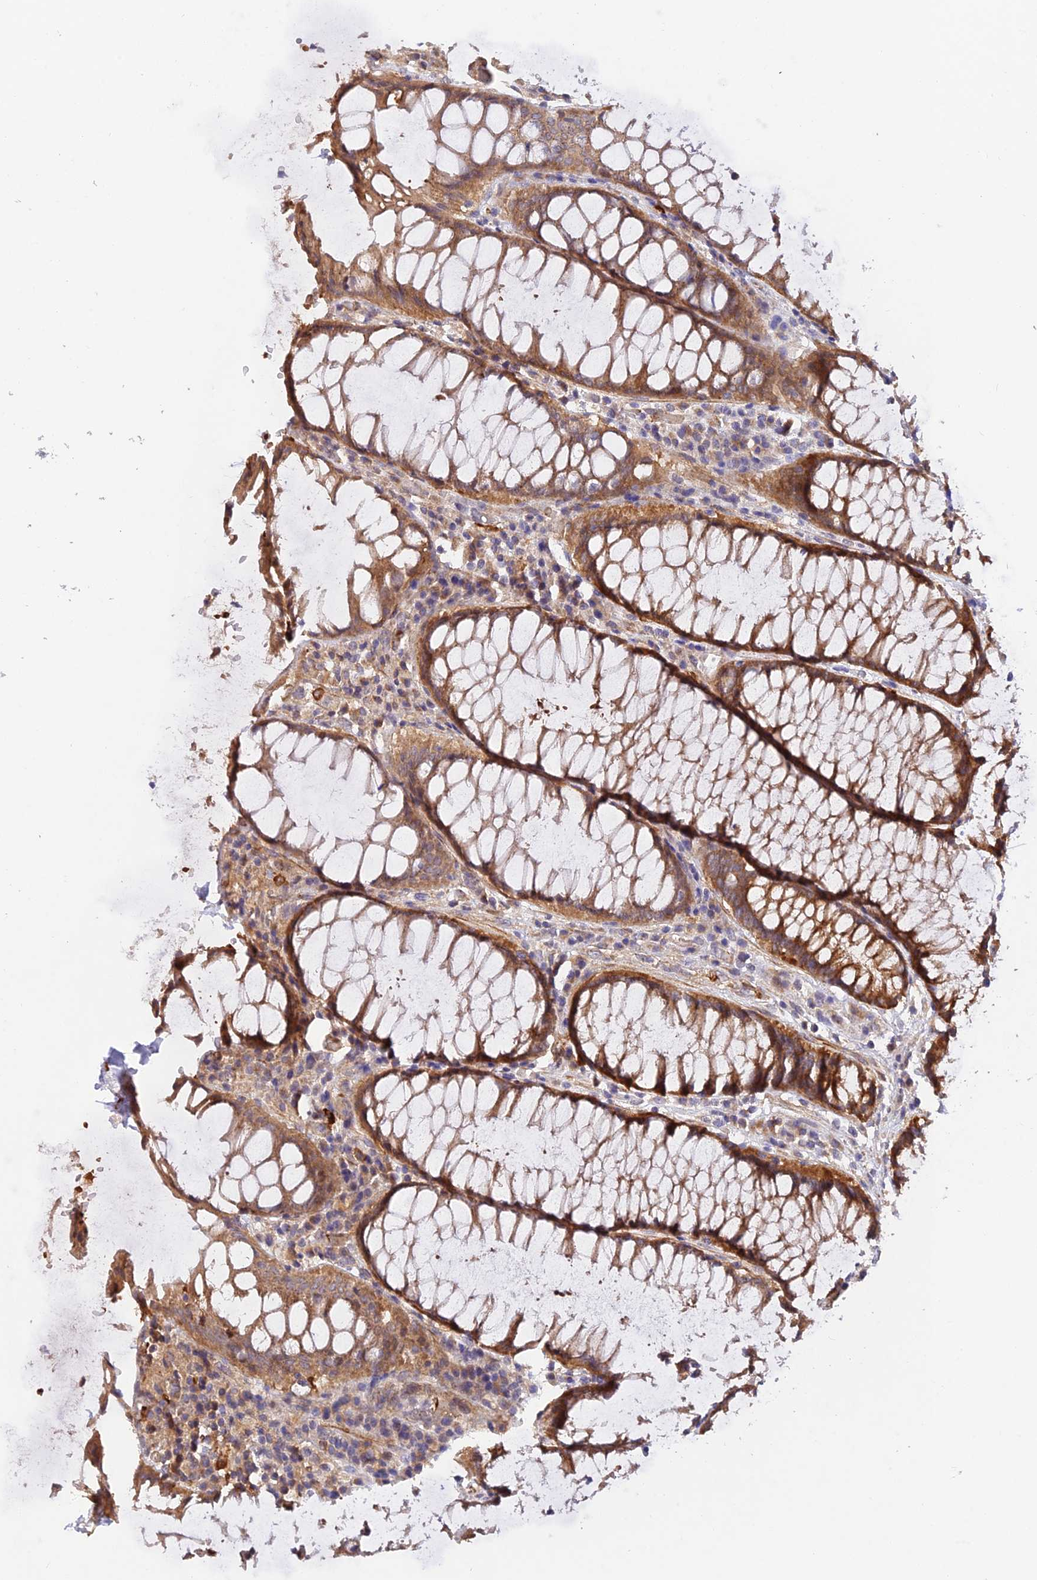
{"staining": {"intensity": "strong", "quantity": ">75%", "location": "cytoplasmic/membranous"}, "tissue": "rectum", "cell_type": "Glandular cells", "image_type": "normal", "snomed": [{"axis": "morphology", "description": "Normal tissue, NOS"}, {"axis": "topography", "description": "Rectum"}], "caption": "DAB immunohistochemical staining of normal human rectum displays strong cytoplasmic/membranous protein staining in about >75% of glandular cells. Using DAB (3,3'-diaminobenzidine) (brown) and hematoxylin (blue) stains, captured at high magnification using brightfield microscopy.", "gene": "WDFY4", "patient": {"sex": "male", "age": 64}}